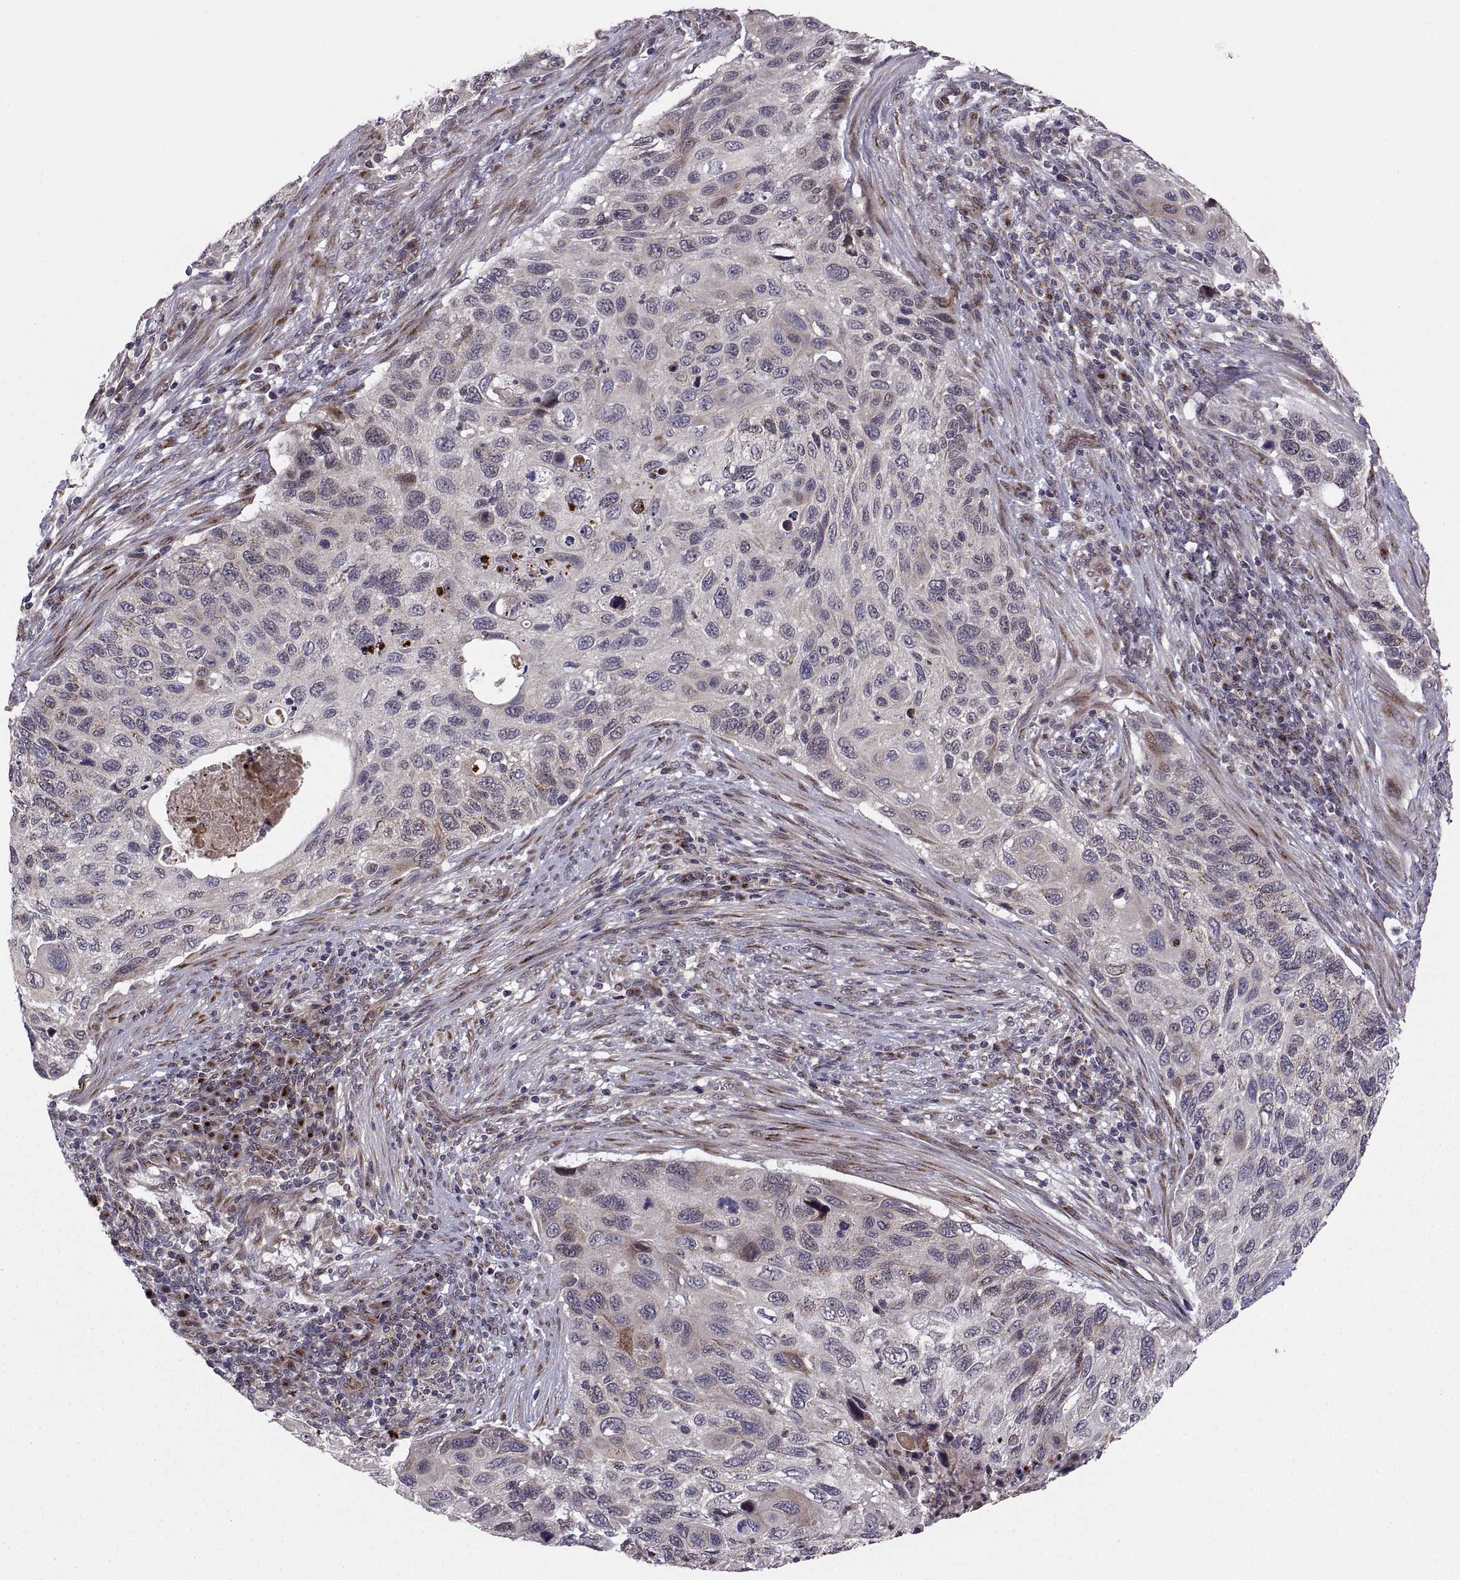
{"staining": {"intensity": "weak", "quantity": "<25%", "location": "cytoplasmic/membranous"}, "tissue": "cervical cancer", "cell_type": "Tumor cells", "image_type": "cancer", "snomed": [{"axis": "morphology", "description": "Squamous cell carcinoma, NOS"}, {"axis": "topography", "description": "Cervix"}], "caption": "A photomicrograph of human cervical squamous cell carcinoma is negative for staining in tumor cells. (Stains: DAB (3,3'-diaminobenzidine) IHC with hematoxylin counter stain, Microscopy: brightfield microscopy at high magnification).", "gene": "TESC", "patient": {"sex": "female", "age": 70}}